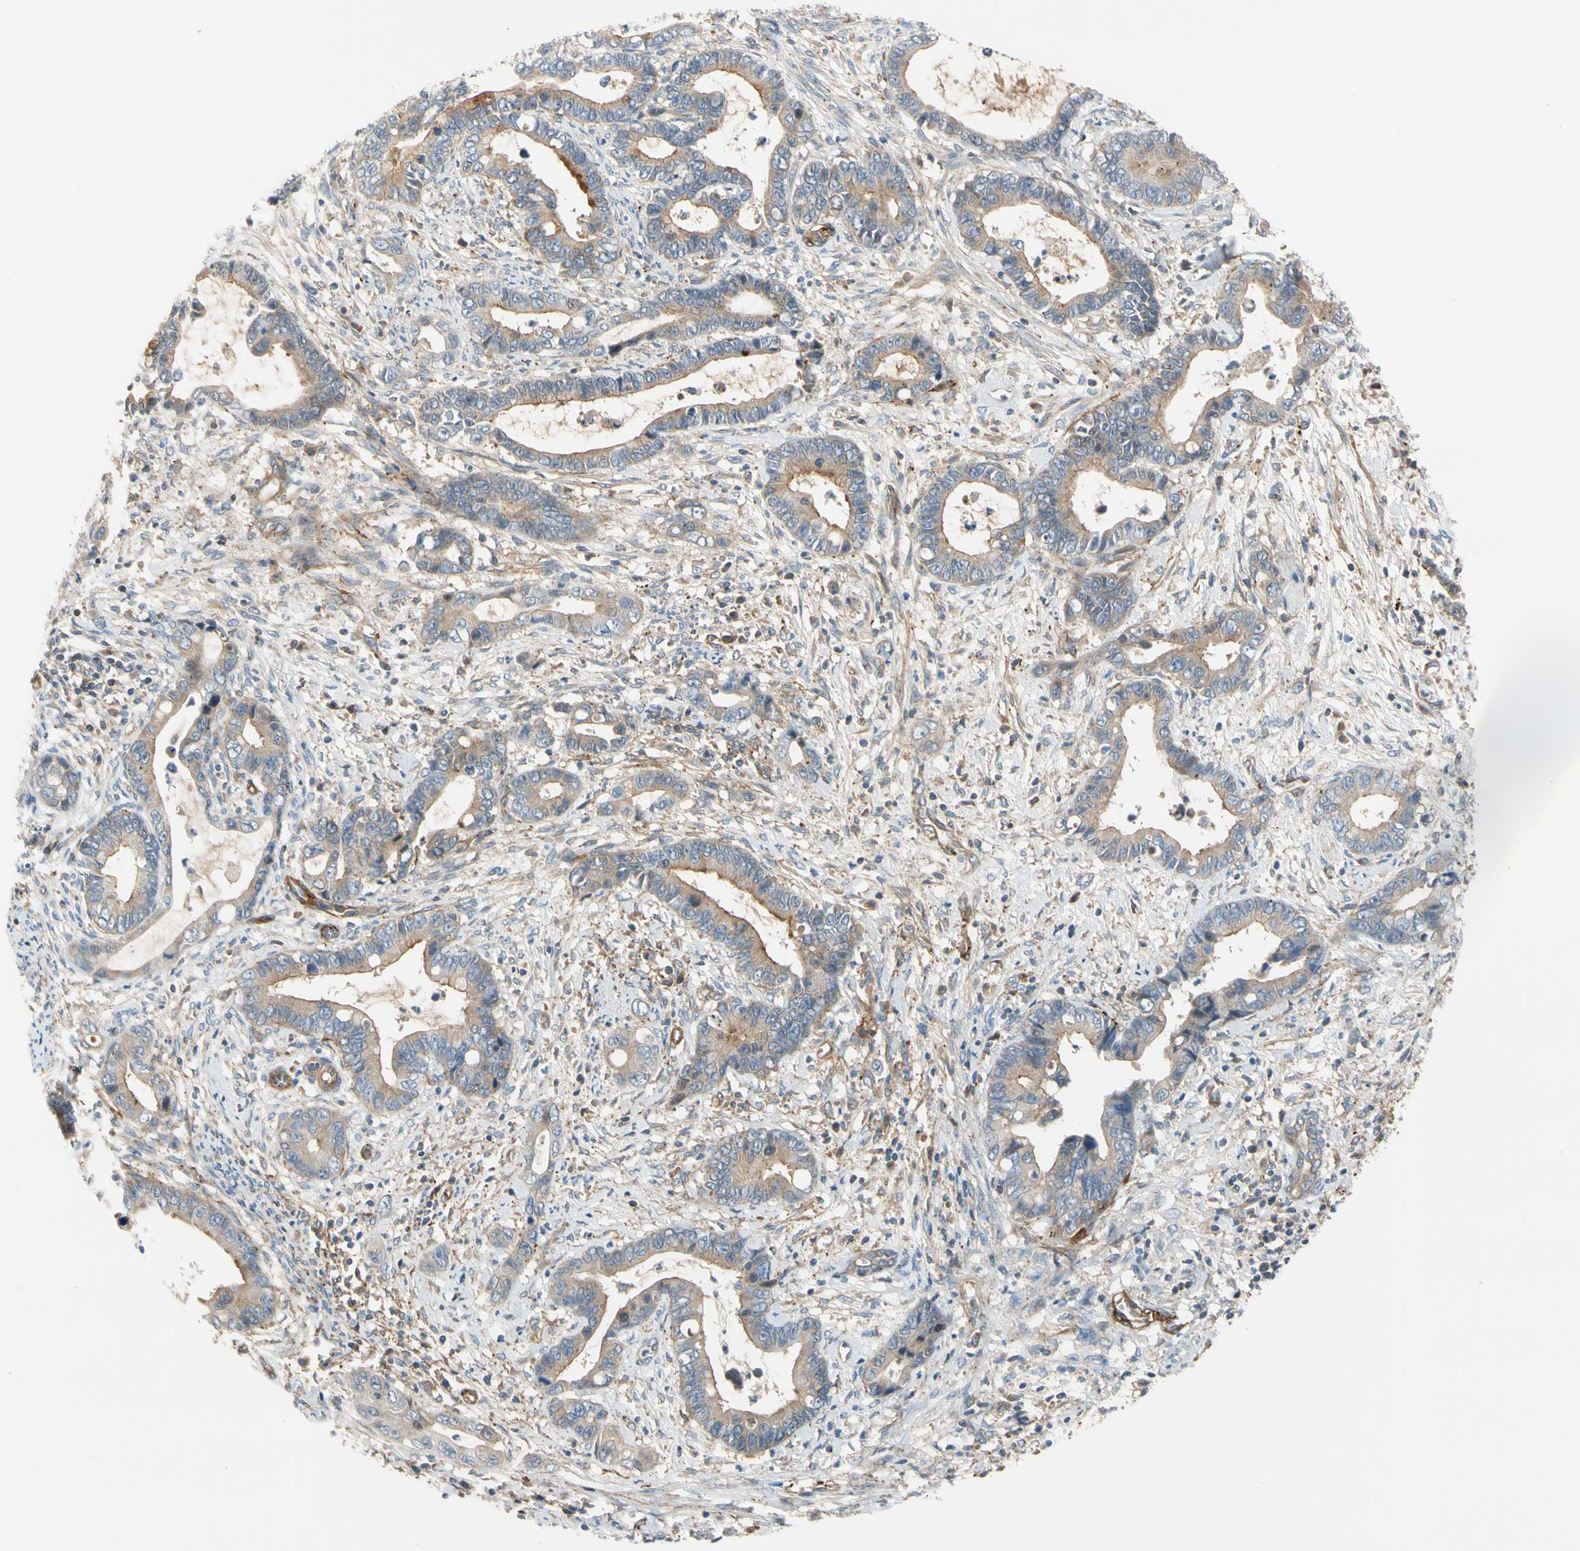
{"staining": {"intensity": "weak", "quantity": "25%-75%", "location": "cytoplasmic/membranous"}, "tissue": "cervical cancer", "cell_type": "Tumor cells", "image_type": "cancer", "snomed": [{"axis": "morphology", "description": "Adenocarcinoma, NOS"}, {"axis": "topography", "description": "Cervix"}], "caption": "Human adenocarcinoma (cervical) stained with a protein marker reveals weak staining in tumor cells.", "gene": "ENTREP3", "patient": {"sex": "female", "age": 44}}